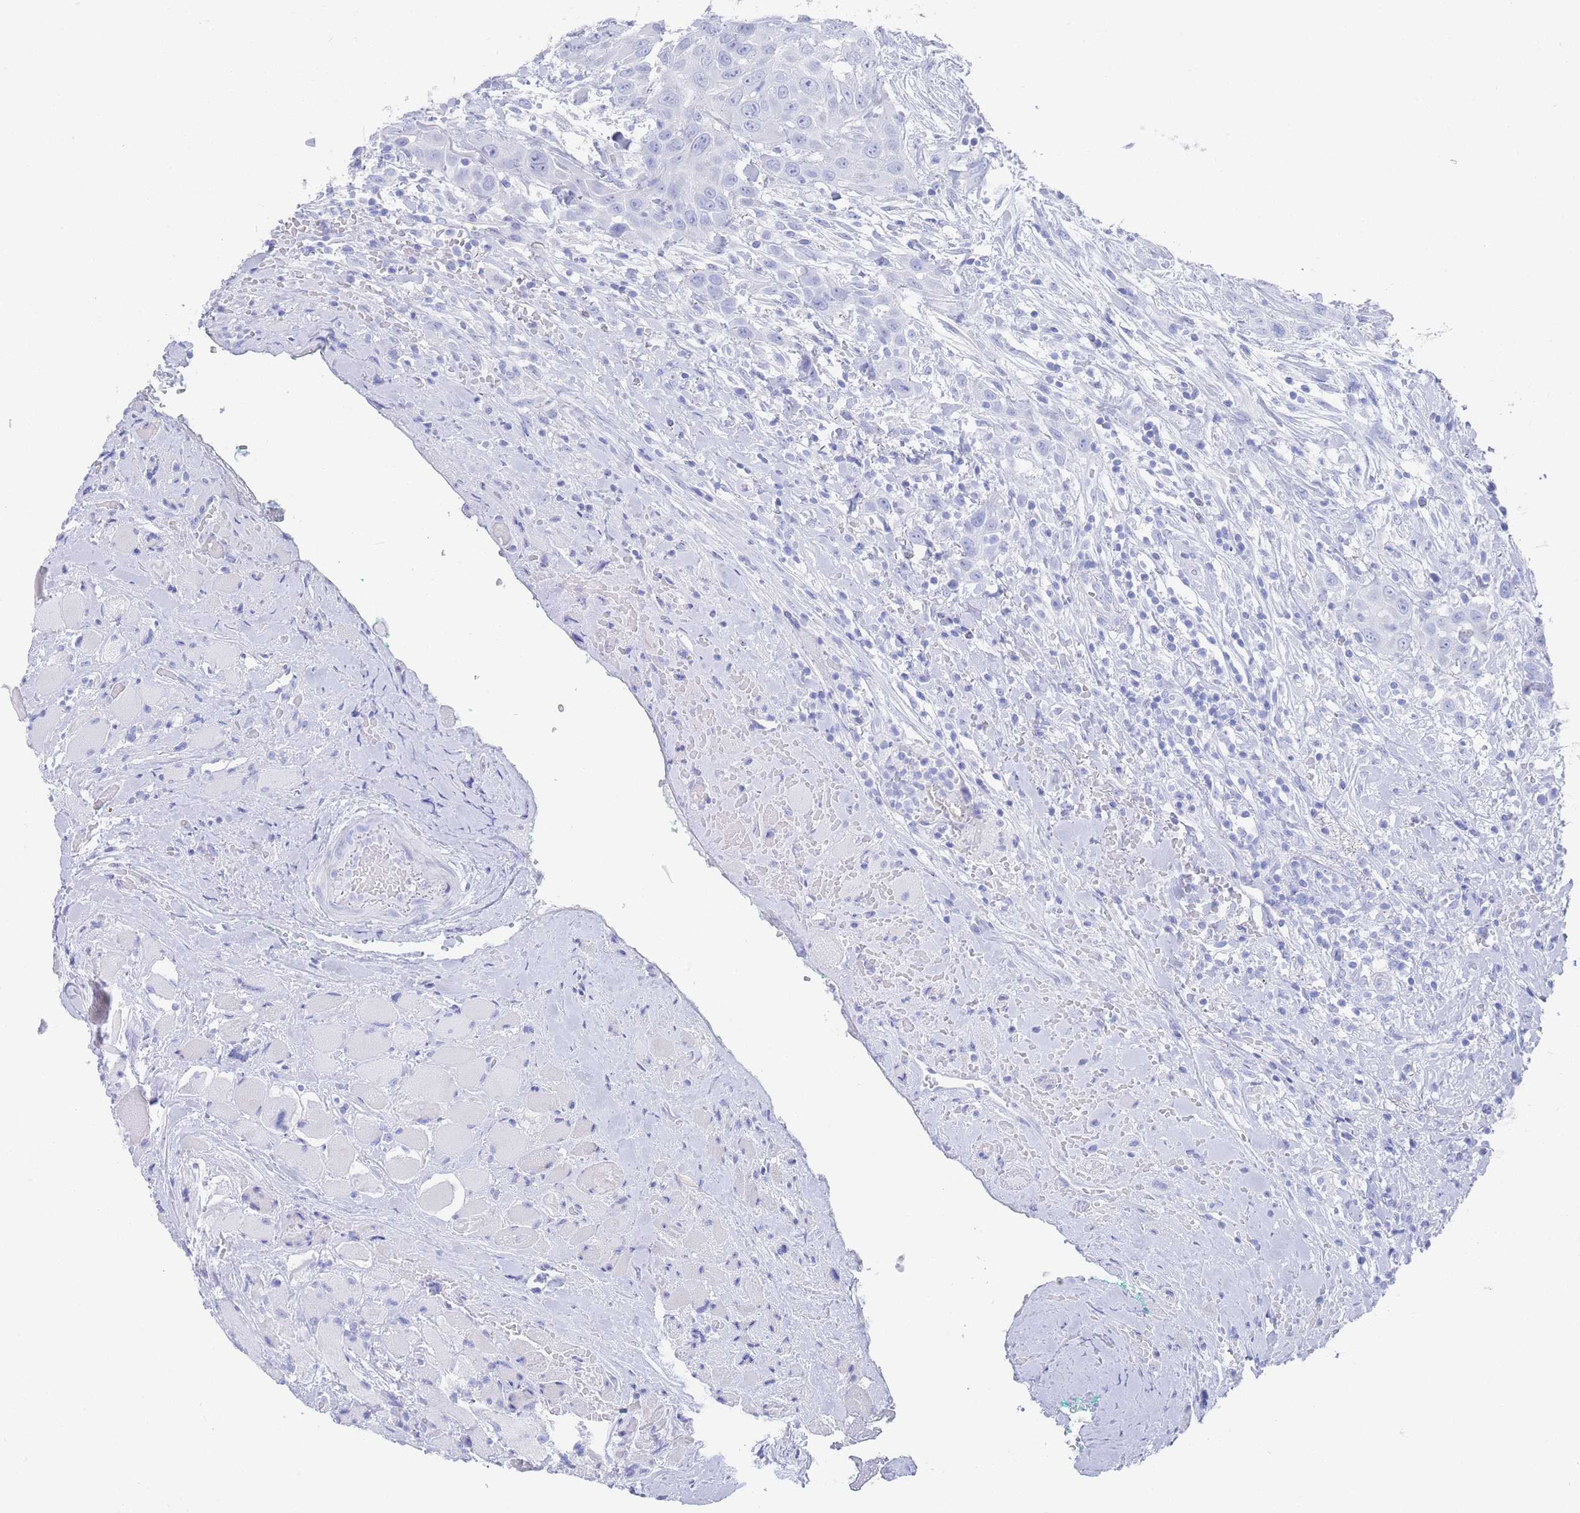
{"staining": {"intensity": "negative", "quantity": "none", "location": "none"}, "tissue": "head and neck cancer", "cell_type": "Tumor cells", "image_type": "cancer", "snomed": [{"axis": "morphology", "description": "Squamous cell carcinoma, NOS"}, {"axis": "topography", "description": "Head-Neck"}], "caption": "Head and neck cancer (squamous cell carcinoma) was stained to show a protein in brown. There is no significant staining in tumor cells.", "gene": "LRRC37A", "patient": {"sex": "male", "age": 81}}